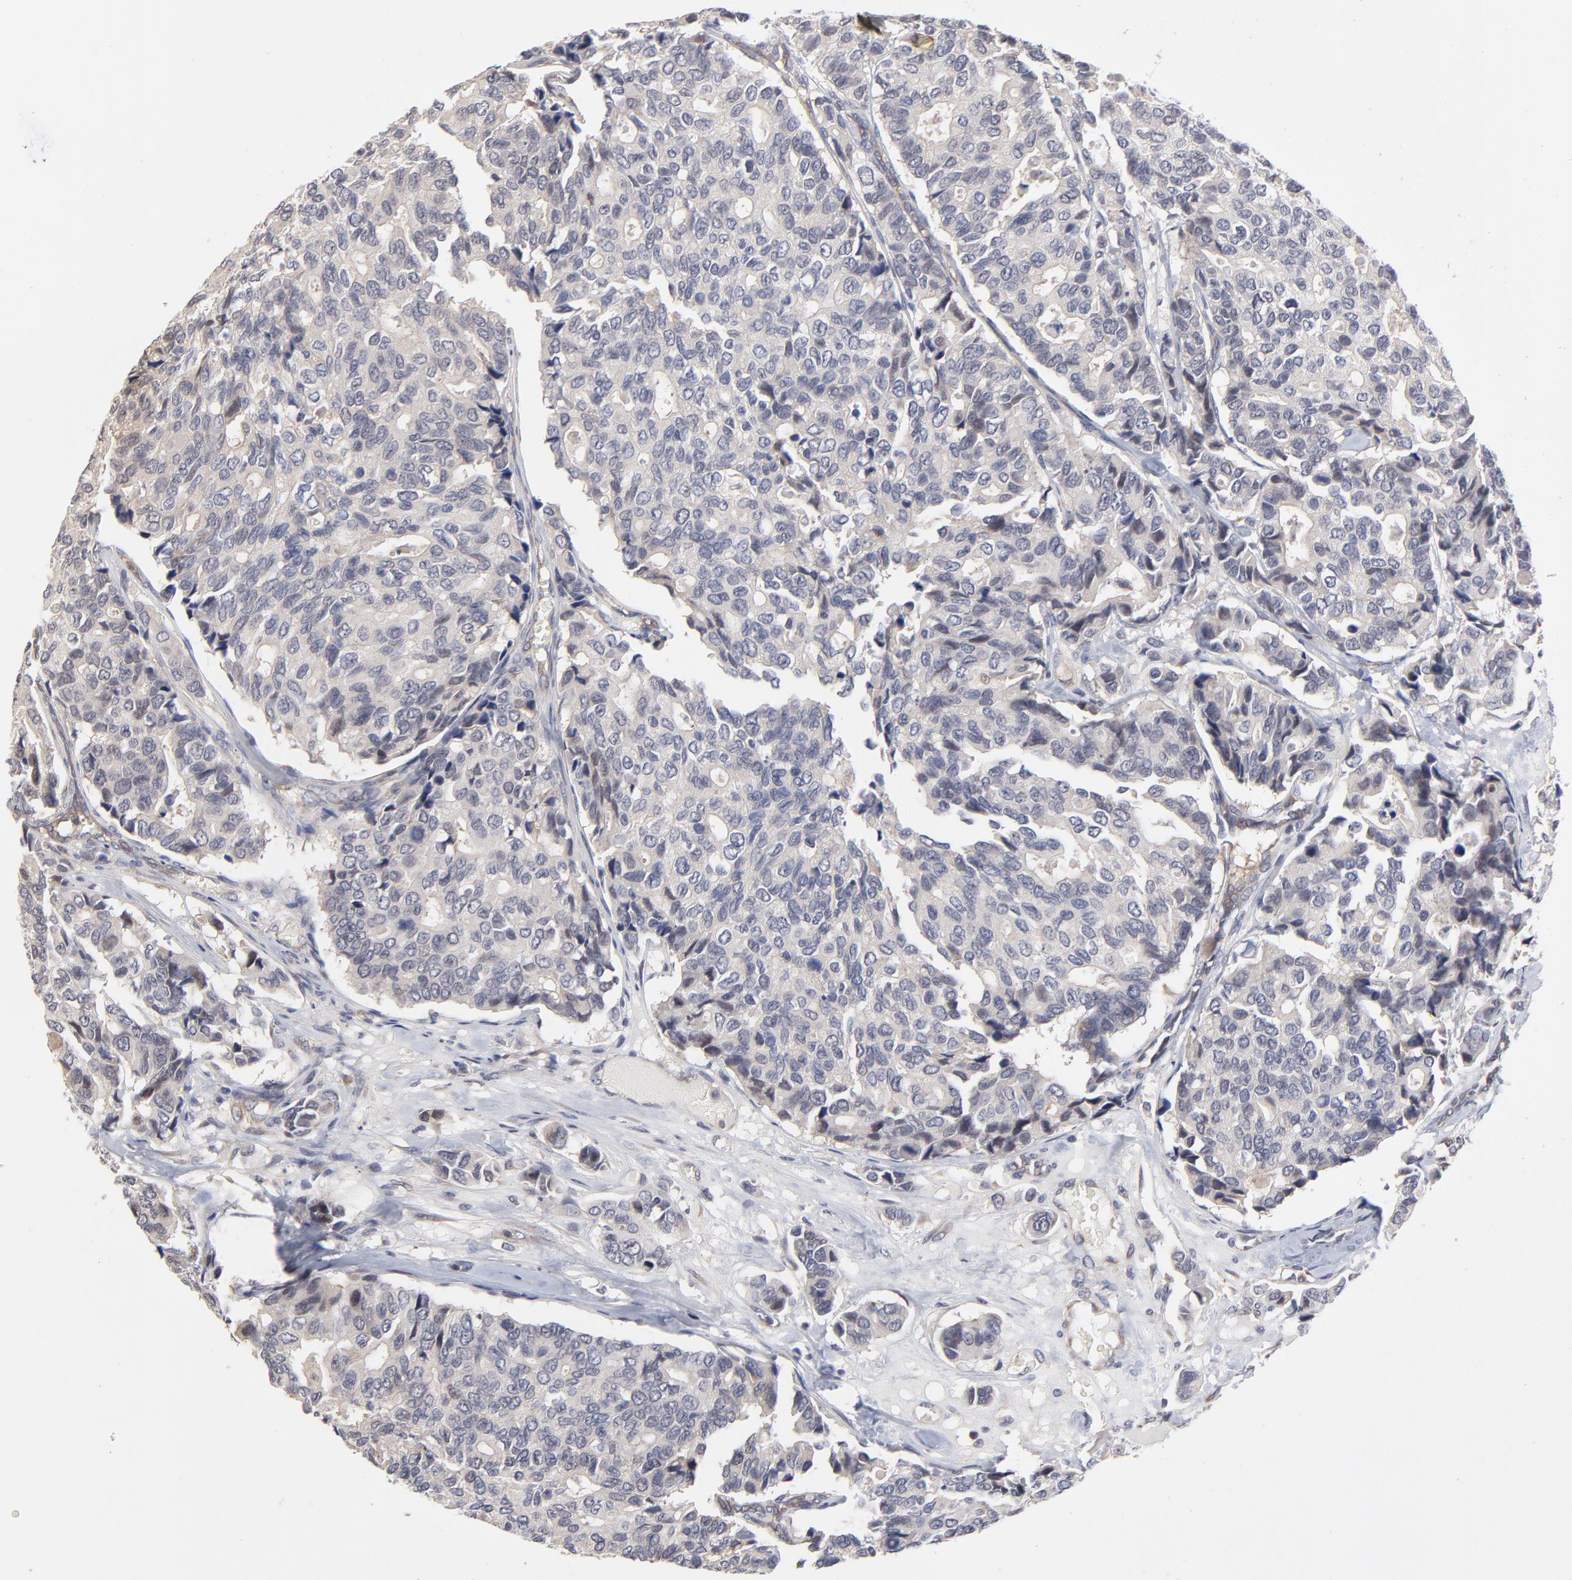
{"staining": {"intensity": "weak", "quantity": ">75%", "location": "cytoplasmic/membranous"}, "tissue": "breast cancer", "cell_type": "Tumor cells", "image_type": "cancer", "snomed": [{"axis": "morphology", "description": "Duct carcinoma"}, {"axis": "topography", "description": "Breast"}], "caption": "Breast cancer was stained to show a protein in brown. There is low levels of weak cytoplasmic/membranous staining in about >75% of tumor cells. (Stains: DAB in brown, nuclei in blue, Microscopy: brightfield microscopy at high magnification).", "gene": "ZNF157", "patient": {"sex": "female", "age": 69}}